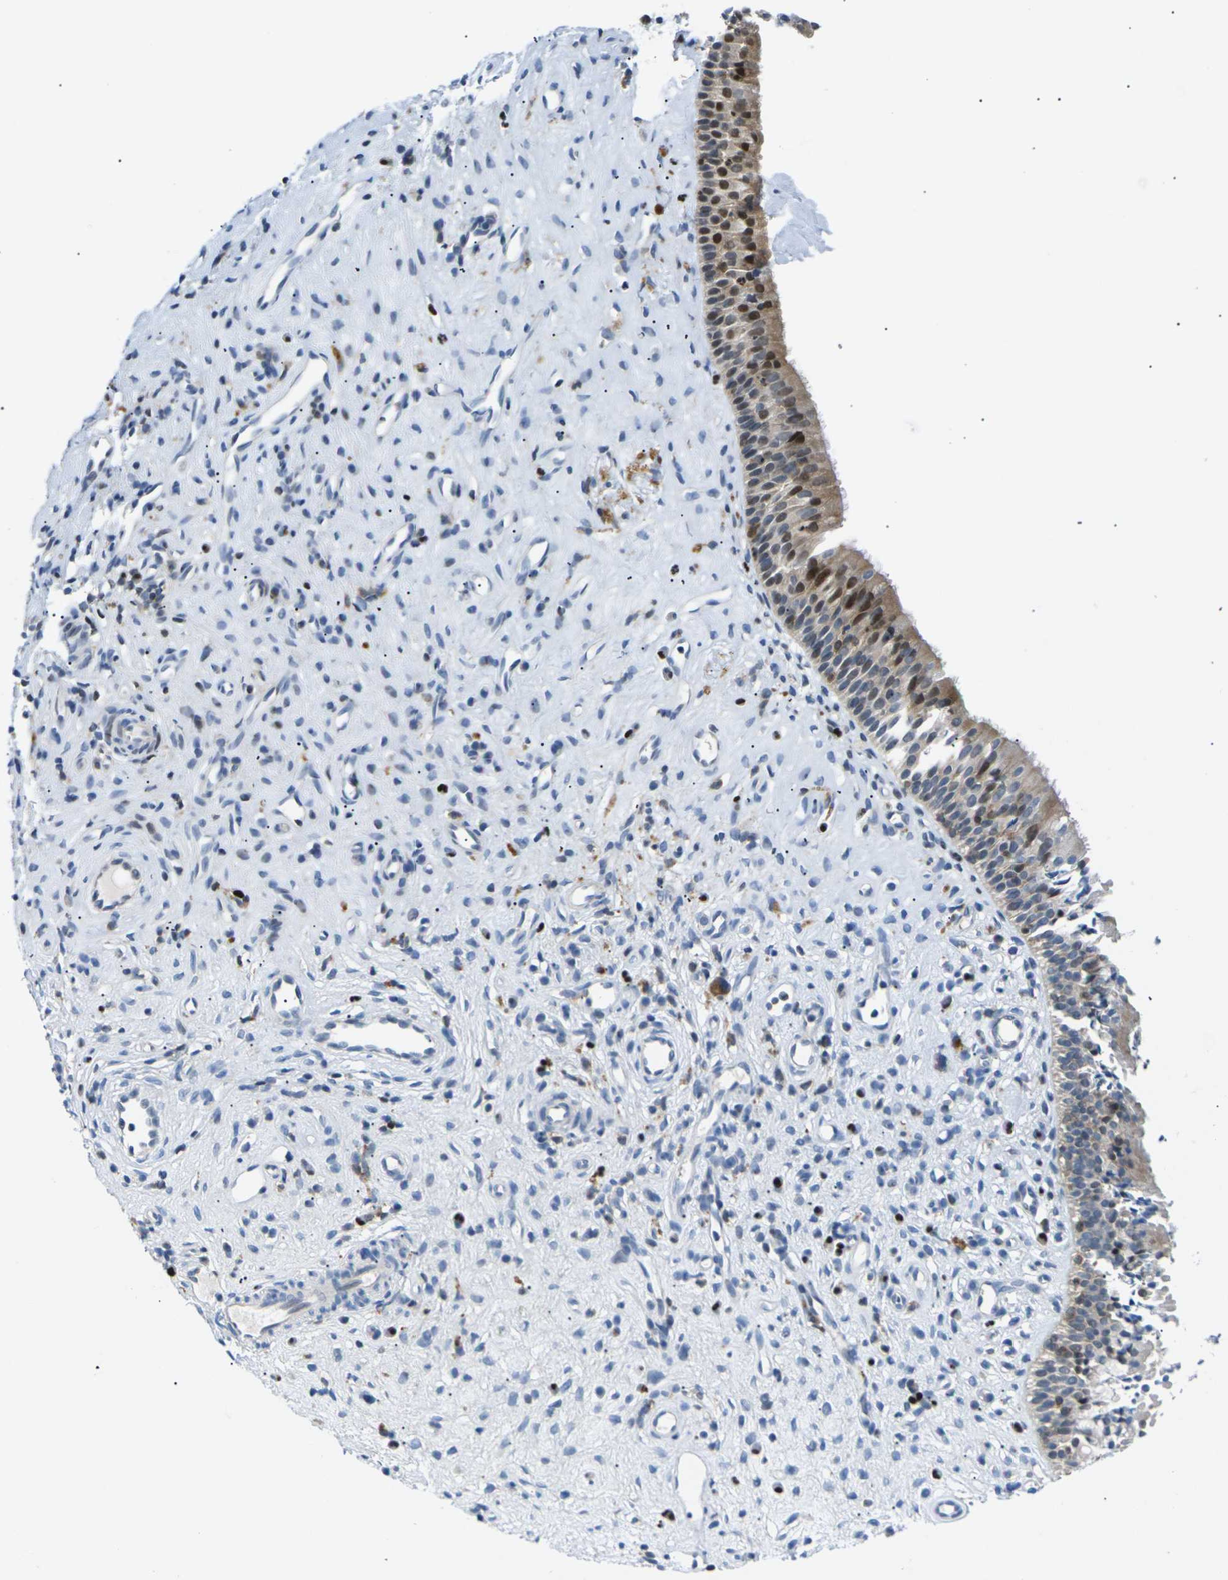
{"staining": {"intensity": "moderate", "quantity": "25%-75%", "location": "cytoplasmic/membranous,nuclear"}, "tissue": "nasopharynx", "cell_type": "Respiratory epithelial cells", "image_type": "normal", "snomed": [{"axis": "morphology", "description": "Normal tissue, NOS"}, {"axis": "topography", "description": "Nasopharynx"}], "caption": "Immunohistochemical staining of unremarkable human nasopharynx reveals medium levels of moderate cytoplasmic/membranous,nuclear expression in approximately 25%-75% of respiratory epithelial cells. The staining was performed using DAB (3,3'-diaminobenzidine) to visualize the protein expression in brown, while the nuclei were stained in blue with hematoxylin (Magnification: 20x).", "gene": "RPS6KA3", "patient": {"sex": "female", "age": 51}}